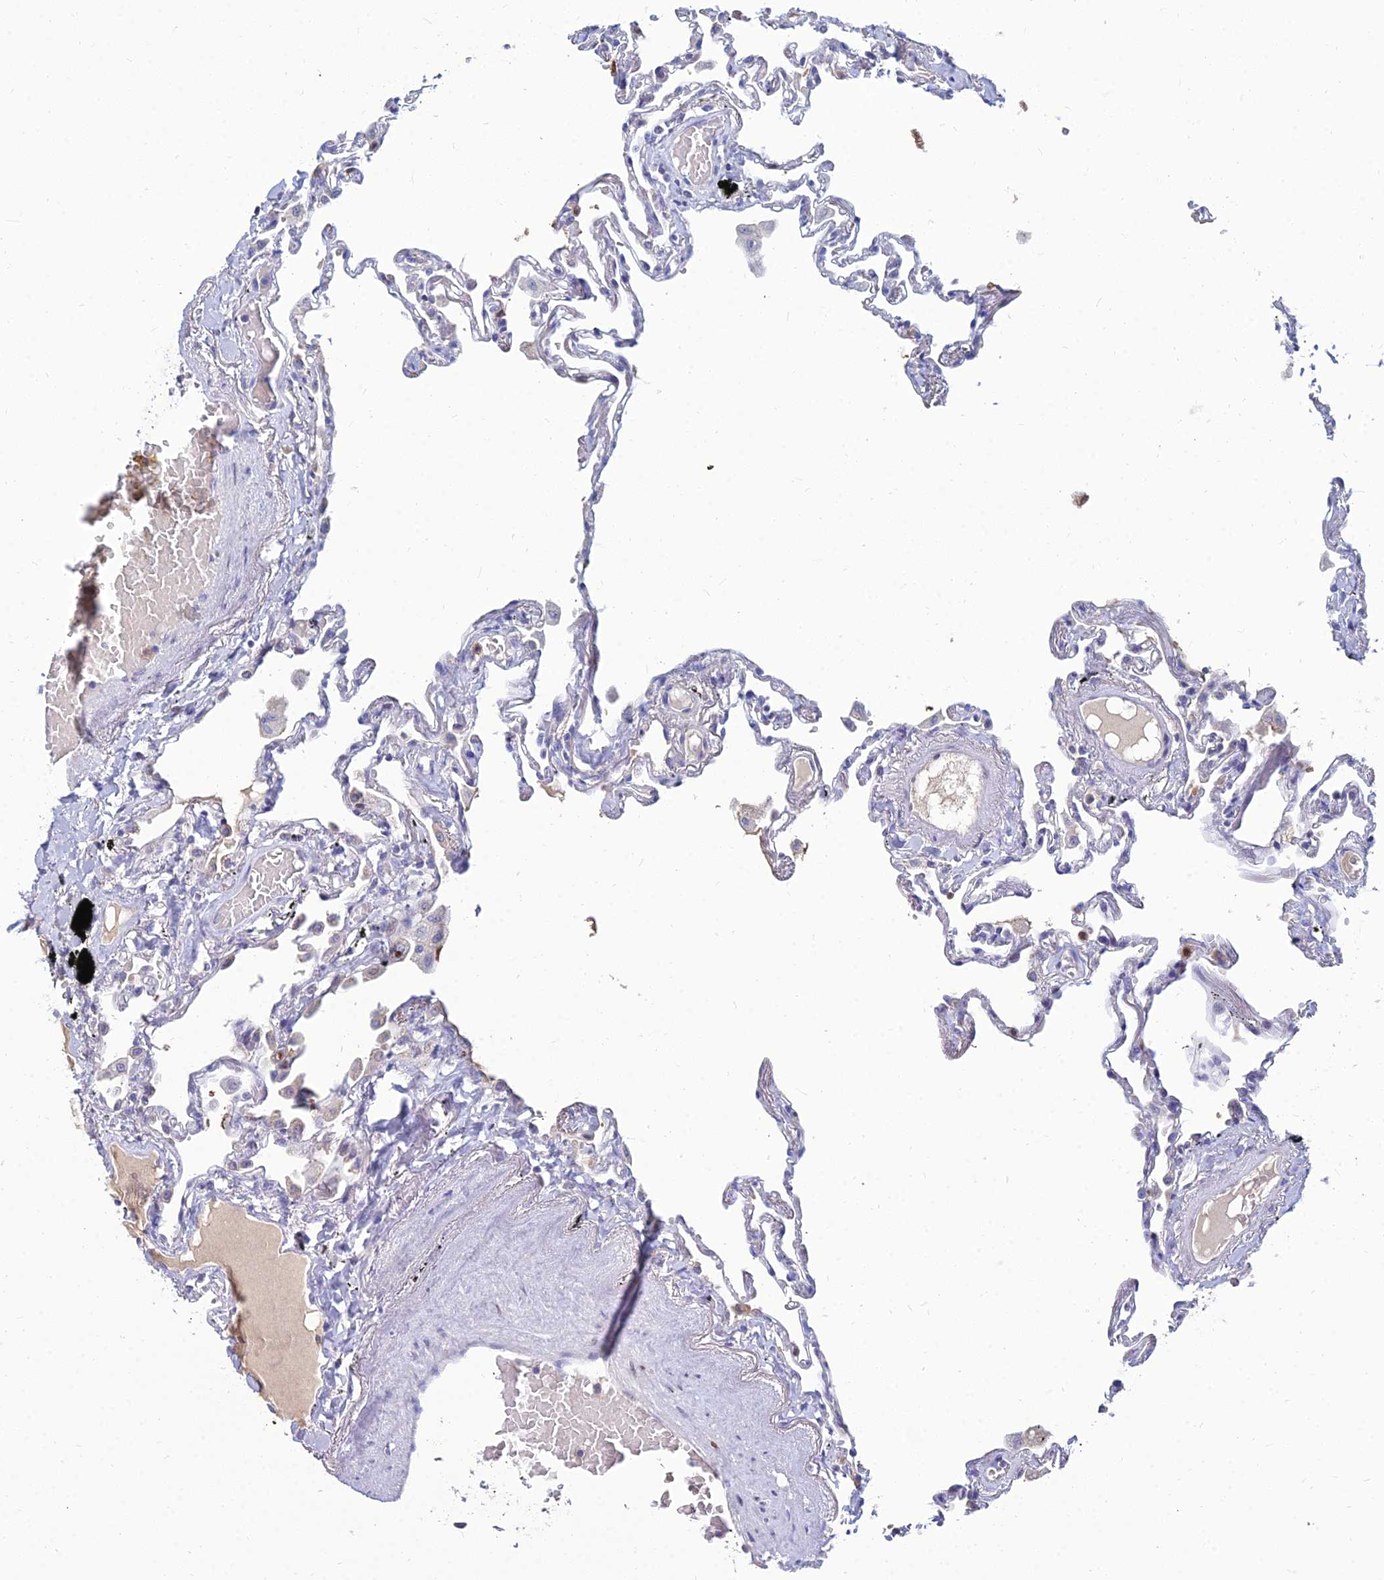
{"staining": {"intensity": "negative", "quantity": "none", "location": "none"}, "tissue": "lung", "cell_type": "Alveolar cells", "image_type": "normal", "snomed": [{"axis": "morphology", "description": "Normal tissue, NOS"}, {"axis": "topography", "description": "Lung"}], "caption": "IHC of unremarkable lung shows no positivity in alveolar cells.", "gene": "GOLGA6A", "patient": {"sex": "female", "age": 67}}